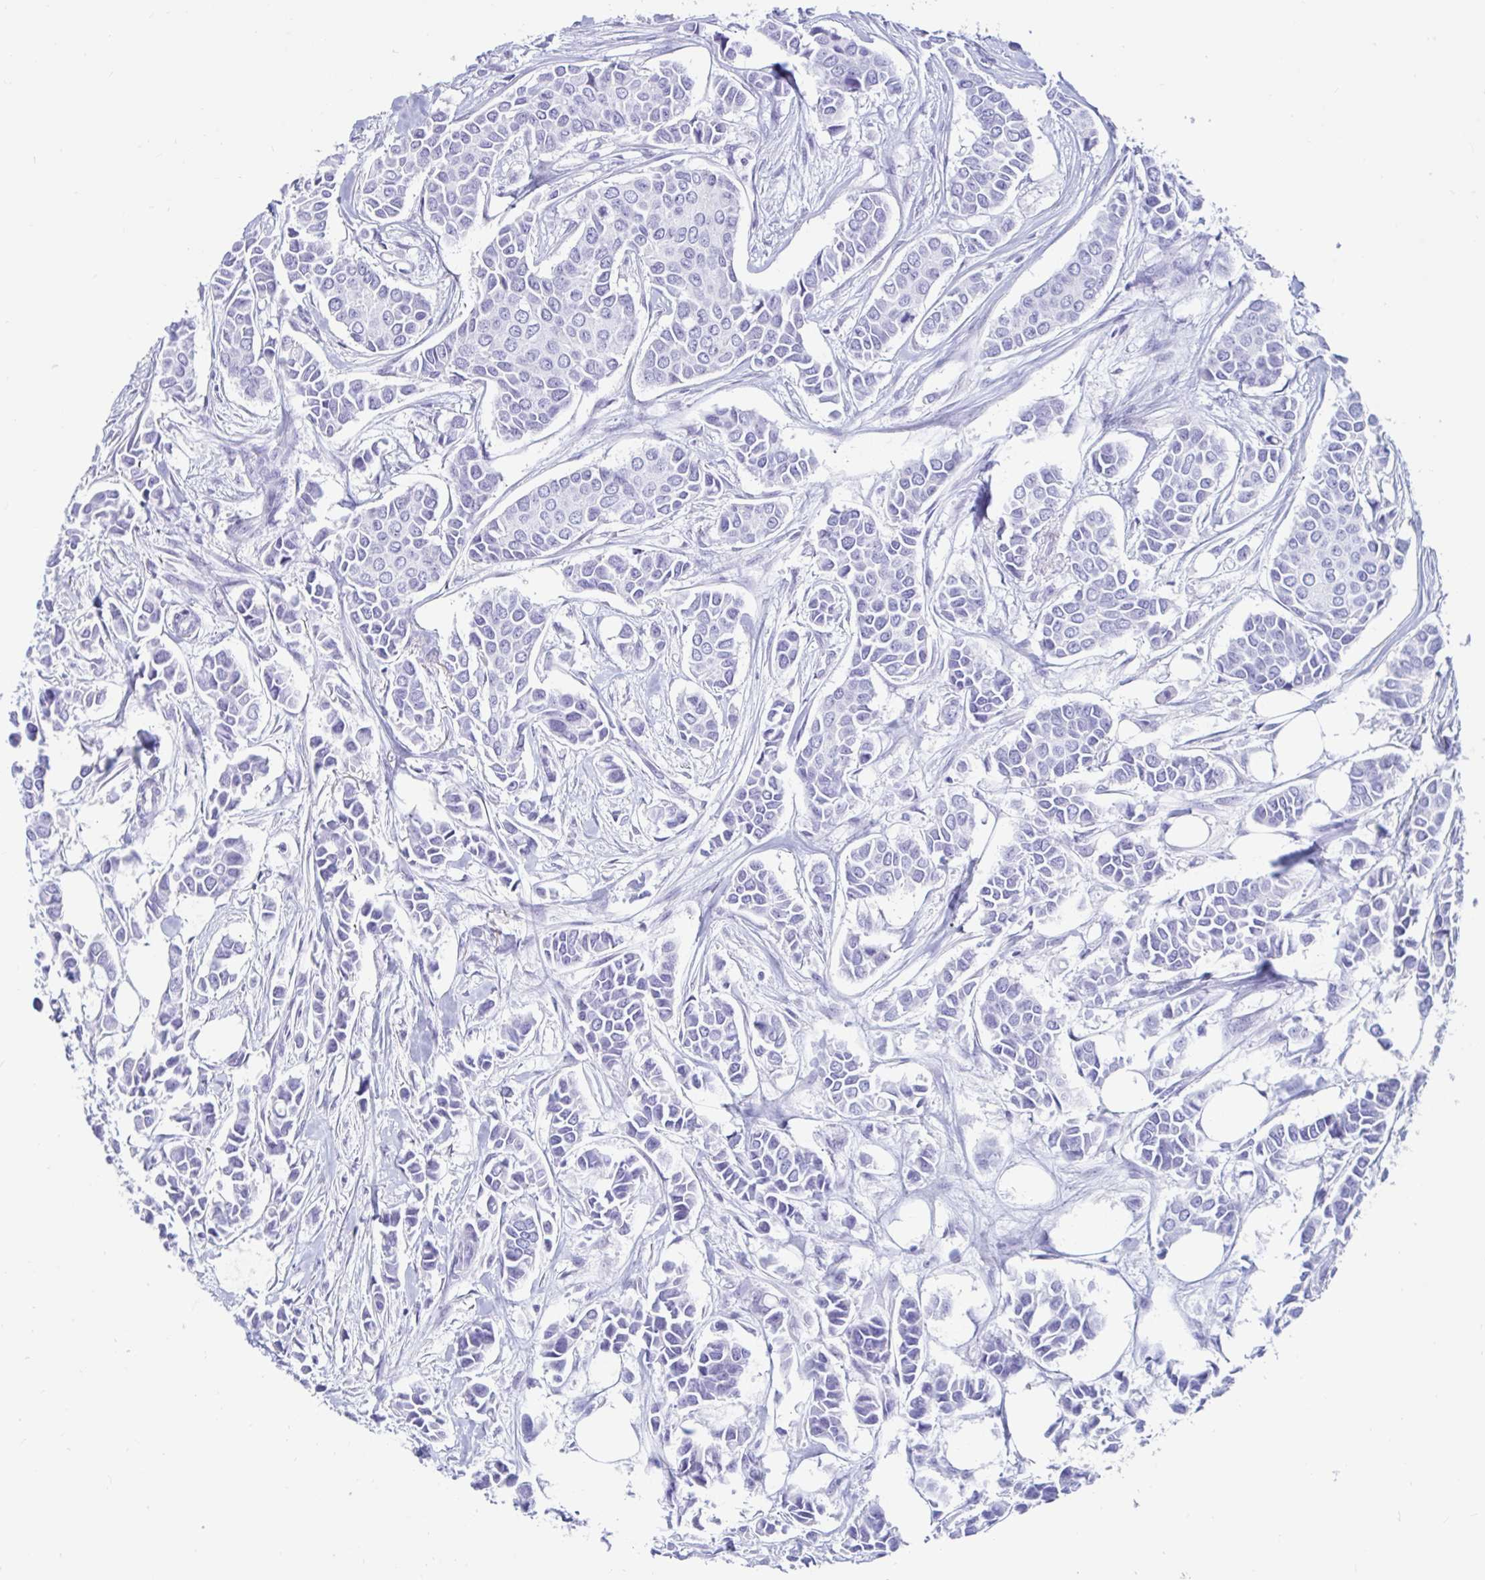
{"staining": {"intensity": "negative", "quantity": "none", "location": "none"}, "tissue": "breast cancer", "cell_type": "Tumor cells", "image_type": "cancer", "snomed": [{"axis": "morphology", "description": "Duct carcinoma"}, {"axis": "topography", "description": "Breast"}], "caption": "Tumor cells show no significant expression in breast intraductal carcinoma.", "gene": "GKN2", "patient": {"sex": "female", "age": 84}}